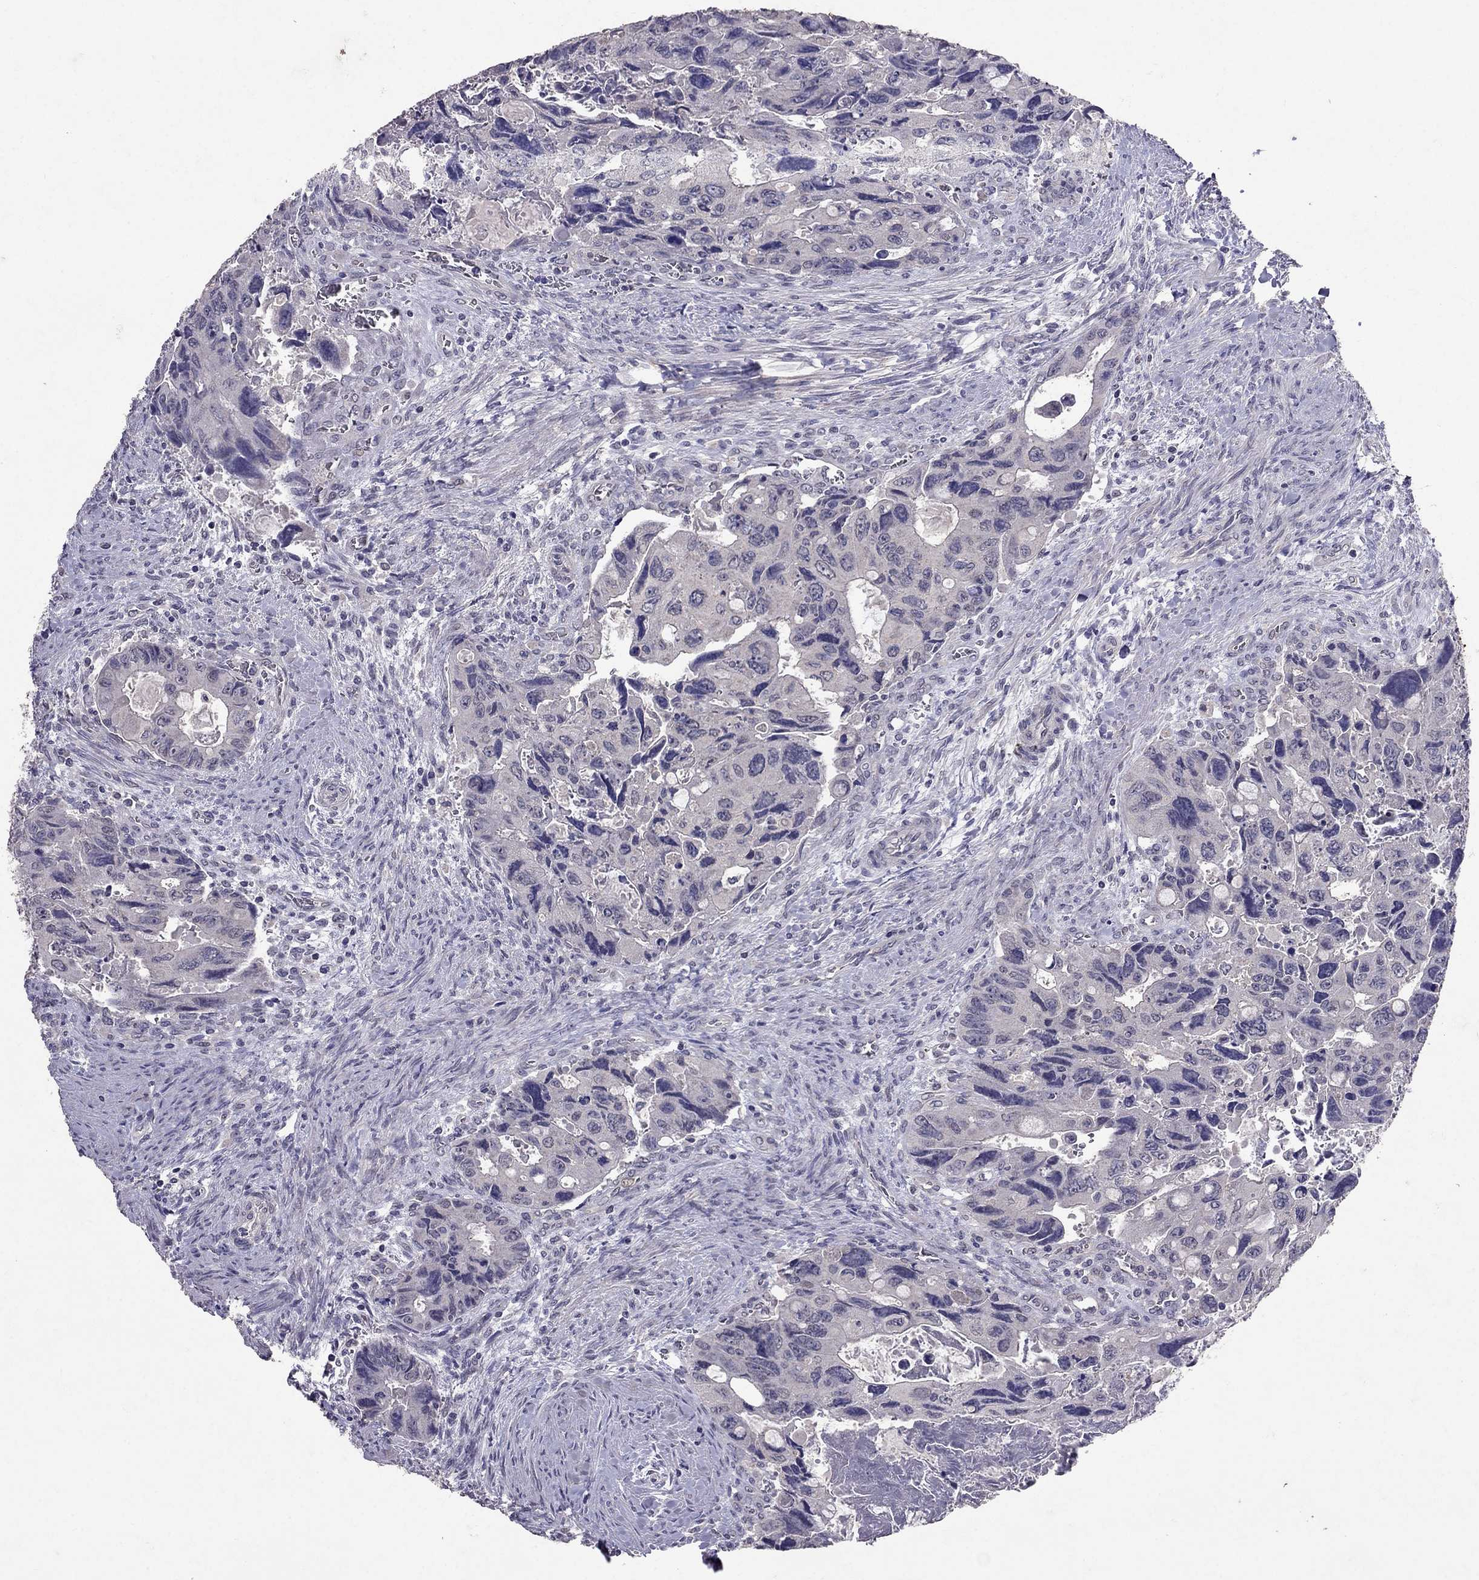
{"staining": {"intensity": "negative", "quantity": "none", "location": "none"}, "tissue": "colorectal cancer", "cell_type": "Tumor cells", "image_type": "cancer", "snomed": [{"axis": "morphology", "description": "Adenocarcinoma, NOS"}, {"axis": "topography", "description": "Rectum"}], "caption": "IHC of colorectal adenocarcinoma shows no staining in tumor cells.", "gene": "FST", "patient": {"sex": "male", "age": 62}}